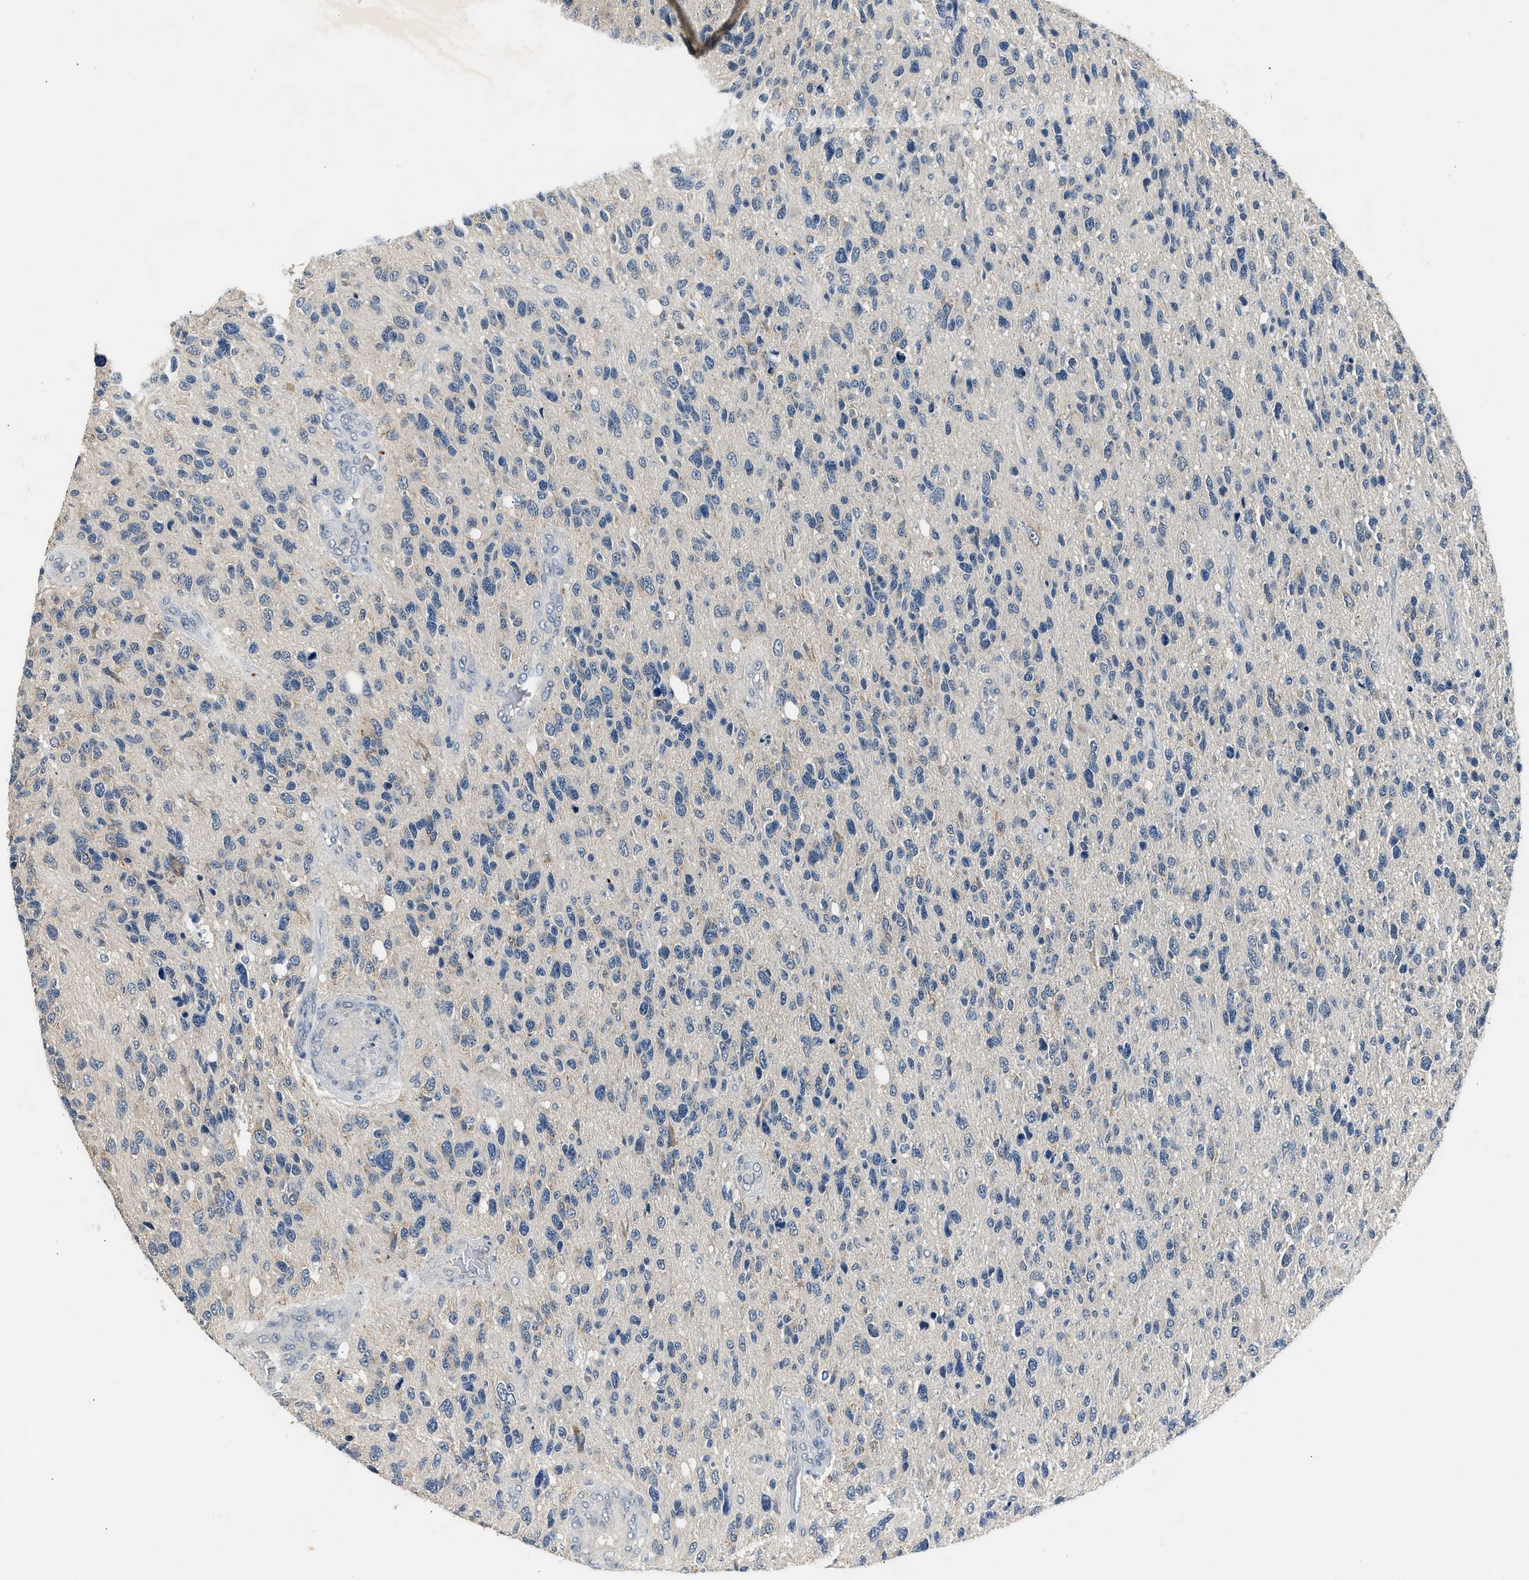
{"staining": {"intensity": "negative", "quantity": "none", "location": "none"}, "tissue": "glioma", "cell_type": "Tumor cells", "image_type": "cancer", "snomed": [{"axis": "morphology", "description": "Glioma, malignant, High grade"}, {"axis": "topography", "description": "Brain"}], "caption": "A histopathology image of human glioma is negative for staining in tumor cells.", "gene": "INHA", "patient": {"sex": "female", "age": 58}}